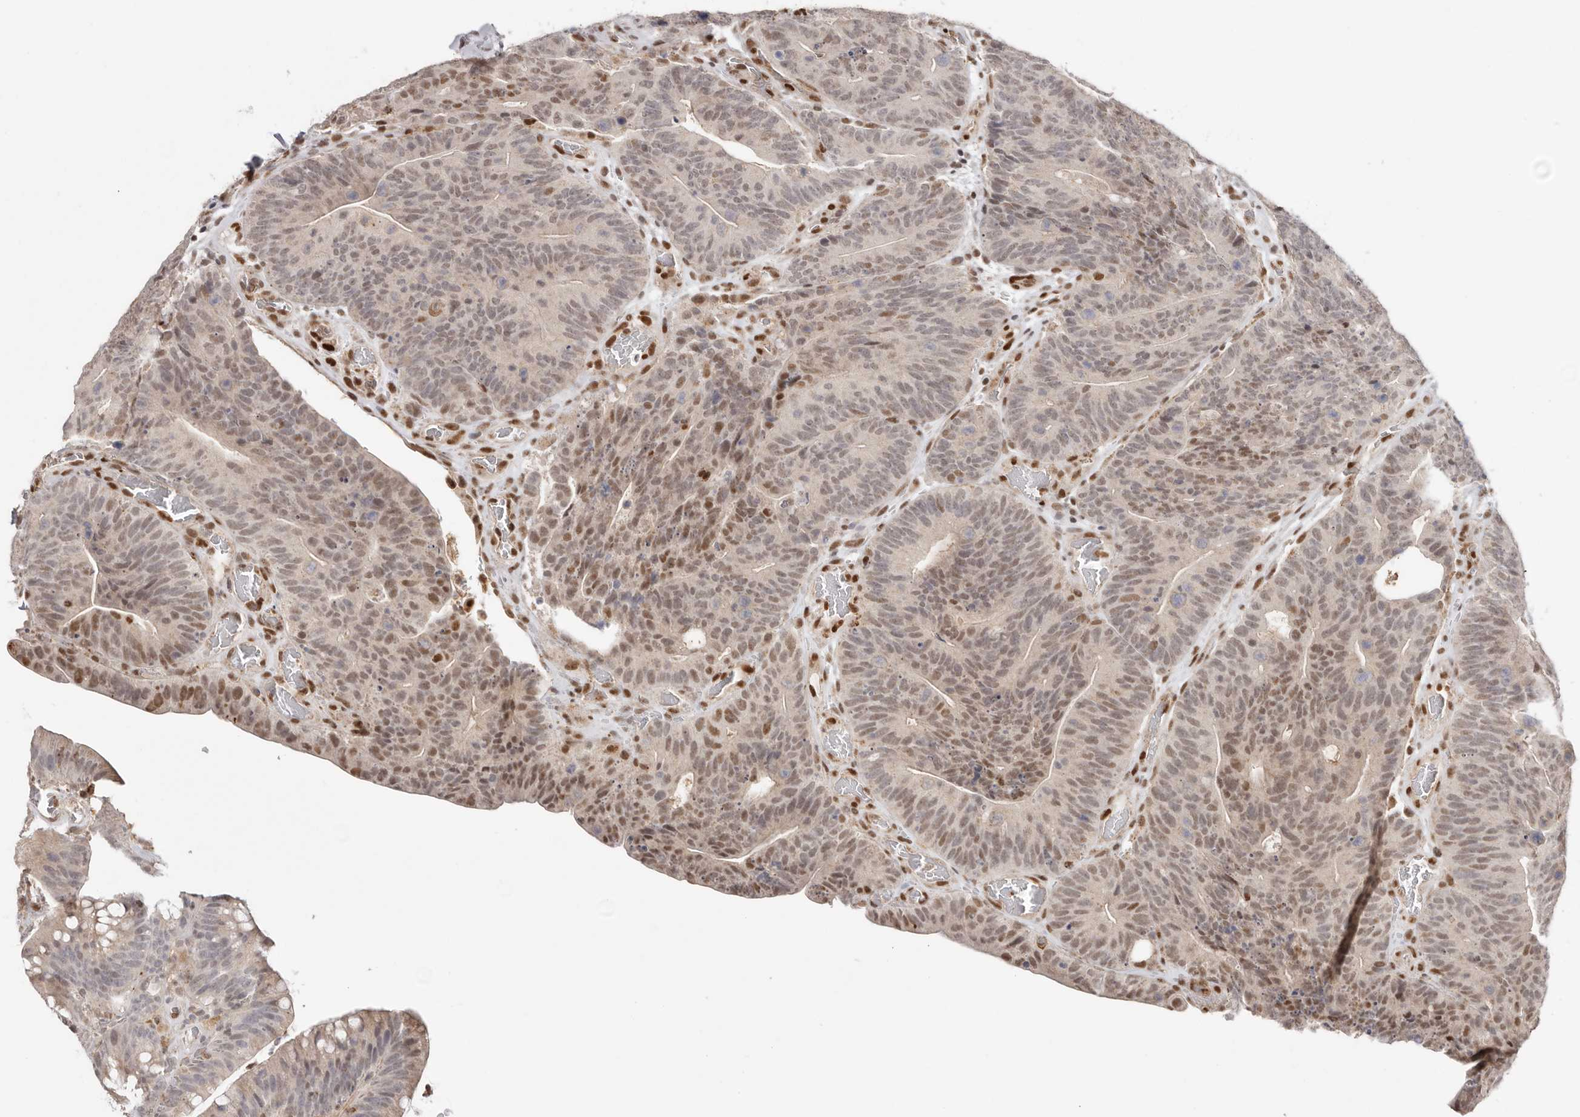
{"staining": {"intensity": "moderate", "quantity": ">75%", "location": "cytoplasmic/membranous,nuclear"}, "tissue": "colorectal cancer", "cell_type": "Tumor cells", "image_type": "cancer", "snomed": [{"axis": "morphology", "description": "Normal tissue, NOS"}, {"axis": "topography", "description": "Colon"}], "caption": "Colorectal cancer stained with immunohistochemistry exhibits moderate cytoplasmic/membranous and nuclear positivity in approximately >75% of tumor cells. Using DAB (brown) and hematoxylin (blue) stains, captured at high magnification using brightfield microscopy.", "gene": "SMAD7", "patient": {"sex": "female", "age": 82}}